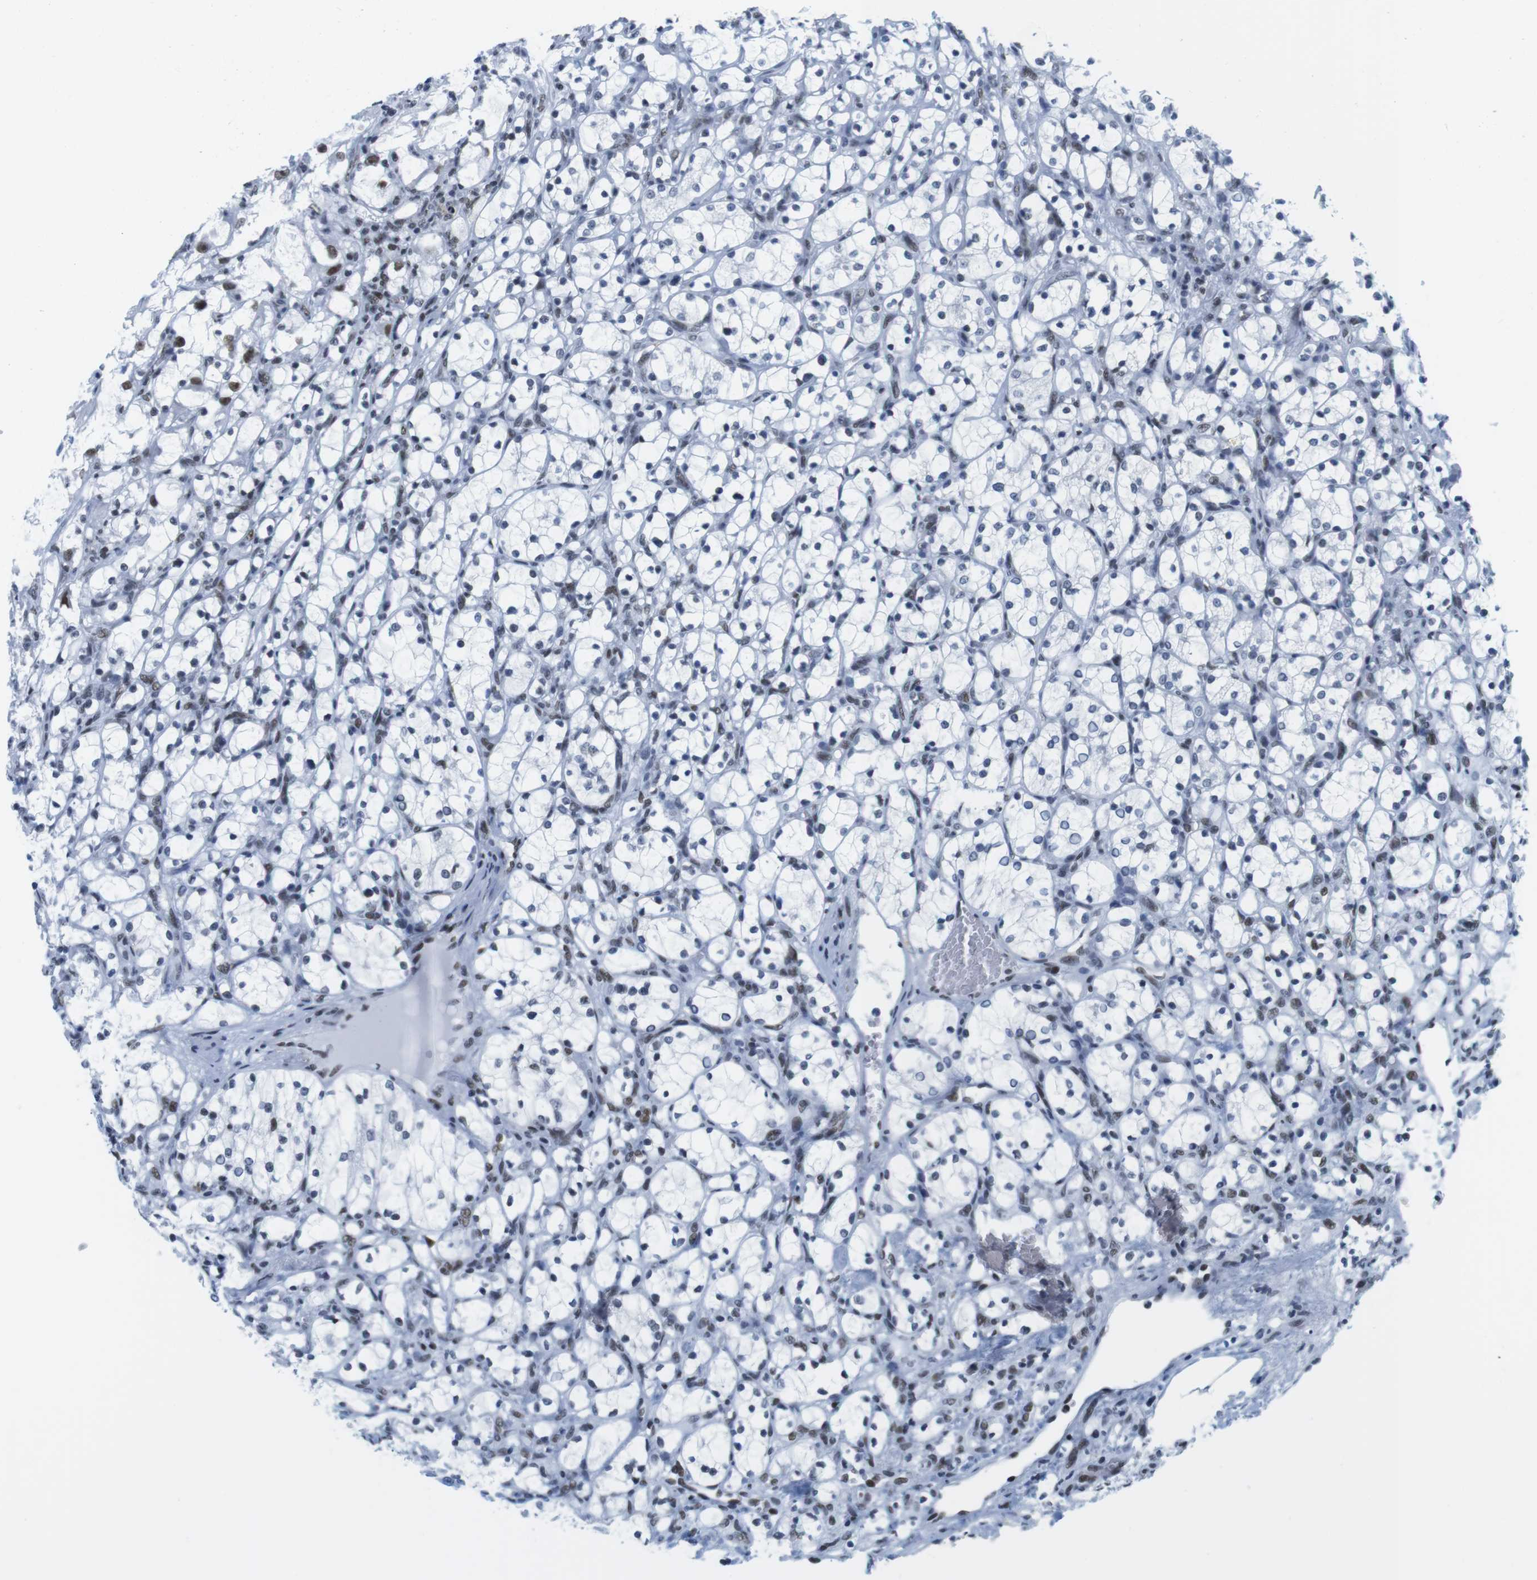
{"staining": {"intensity": "negative", "quantity": "none", "location": "none"}, "tissue": "renal cancer", "cell_type": "Tumor cells", "image_type": "cancer", "snomed": [{"axis": "morphology", "description": "Adenocarcinoma, NOS"}, {"axis": "topography", "description": "Kidney"}], "caption": "An image of human renal cancer is negative for staining in tumor cells.", "gene": "IFI16", "patient": {"sex": "female", "age": 69}}